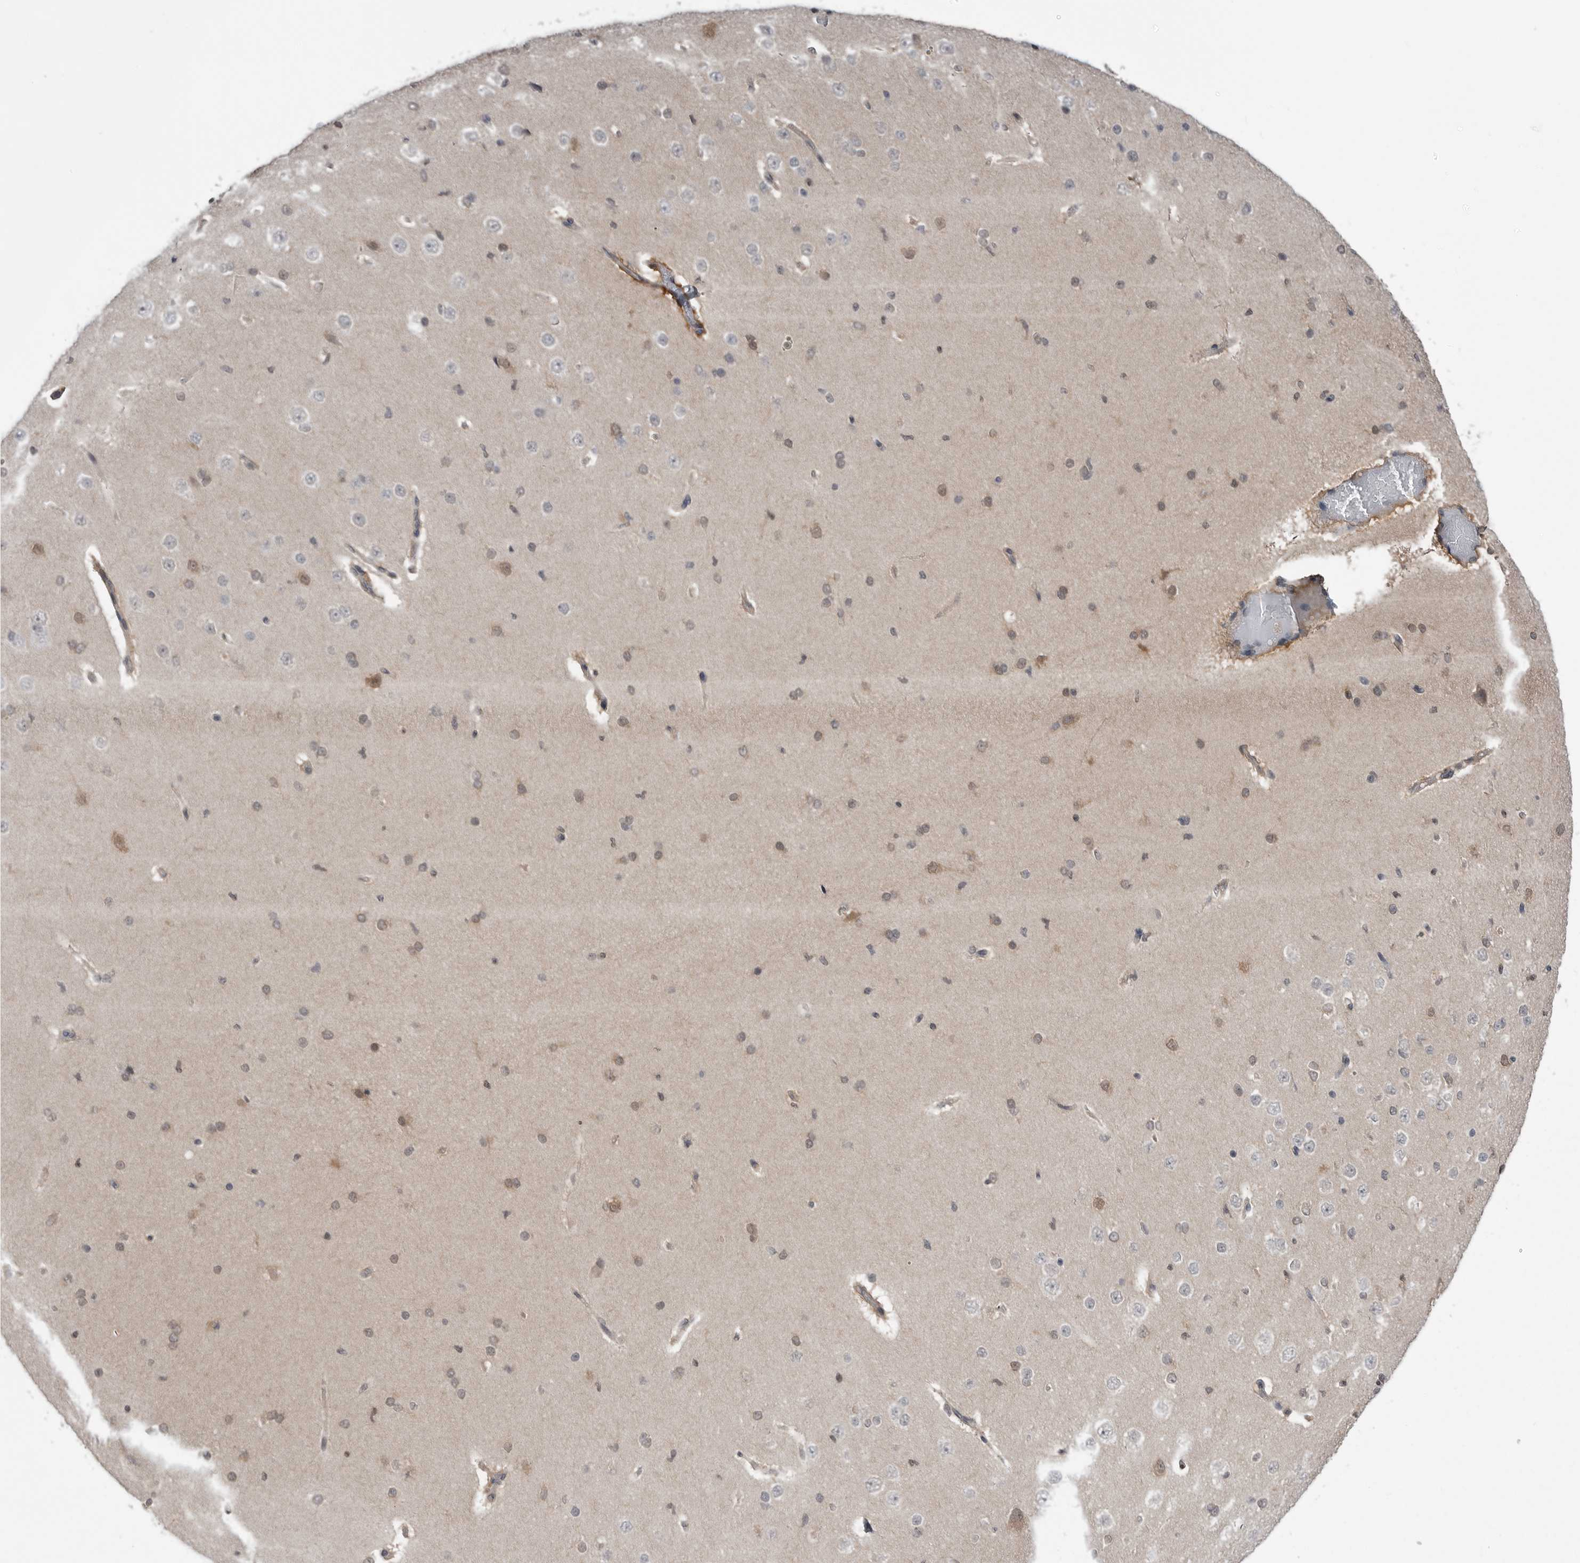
{"staining": {"intensity": "moderate", "quantity": ">75%", "location": "cytoplasmic/membranous"}, "tissue": "cerebral cortex", "cell_type": "Endothelial cells", "image_type": "normal", "snomed": [{"axis": "morphology", "description": "Normal tissue, NOS"}, {"axis": "morphology", "description": "Developmental malformation"}, {"axis": "topography", "description": "Cerebral cortex"}], "caption": "Benign cerebral cortex was stained to show a protein in brown. There is medium levels of moderate cytoplasmic/membranous positivity in approximately >75% of endothelial cells. Using DAB (brown) and hematoxylin (blue) stains, captured at high magnification using brightfield microscopy.", "gene": "PNPO", "patient": {"sex": "female", "age": 30}}